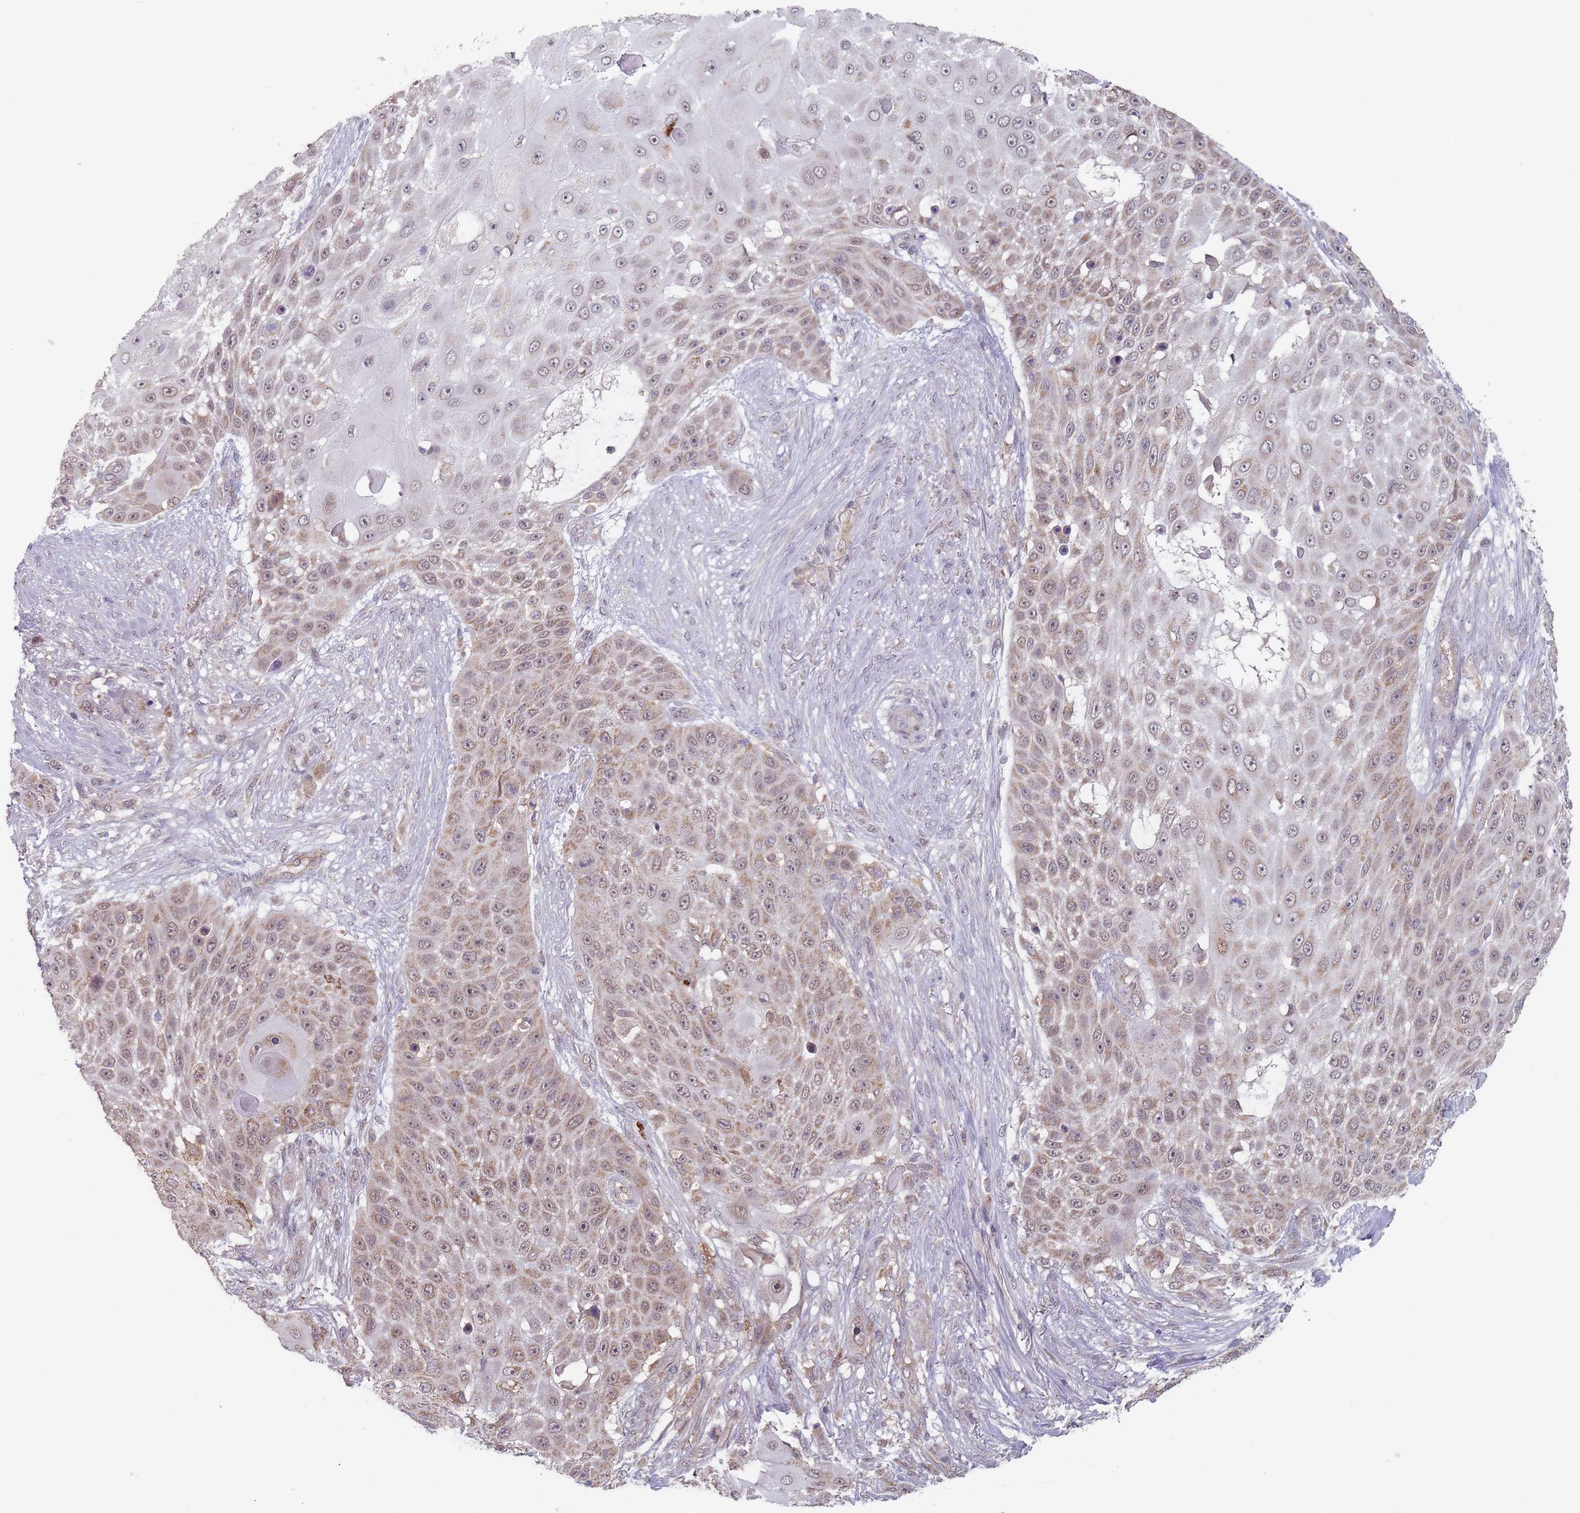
{"staining": {"intensity": "moderate", "quantity": ">75%", "location": "cytoplasmic/membranous,nuclear"}, "tissue": "skin cancer", "cell_type": "Tumor cells", "image_type": "cancer", "snomed": [{"axis": "morphology", "description": "Squamous cell carcinoma, NOS"}, {"axis": "topography", "description": "Skin"}], "caption": "A brown stain shows moderate cytoplasmic/membranous and nuclear staining of a protein in human squamous cell carcinoma (skin) tumor cells. The staining was performed using DAB to visualize the protein expression in brown, while the nuclei were stained in blue with hematoxylin (Magnification: 20x).", "gene": "PEX7", "patient": {"sex": "female", "age": 86}}